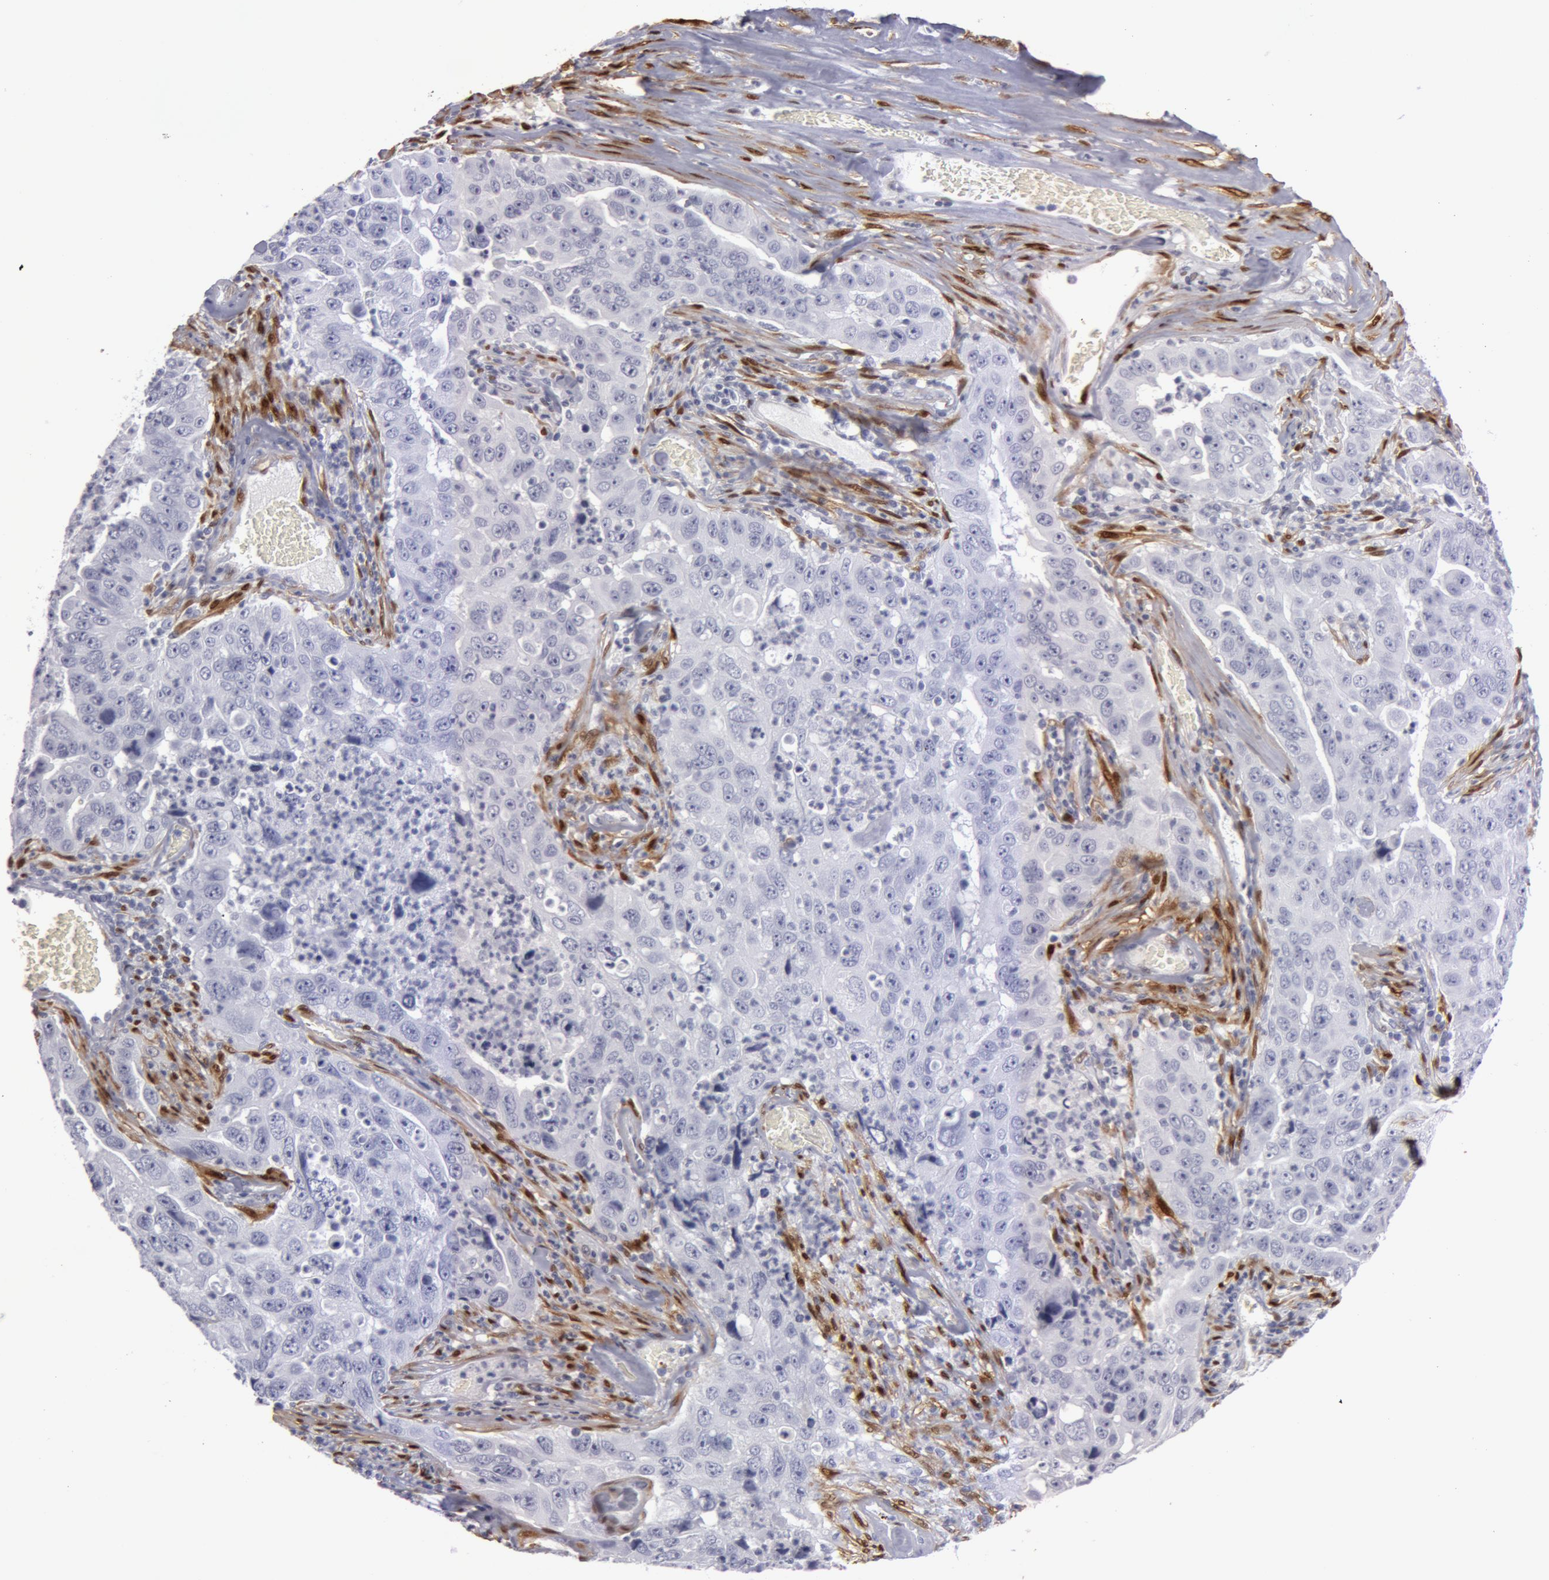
{"staining": {"intensity": "negative", "quantity": "none", "location": "none"}, "tissue": "lung cancer", "cell_type": "Tumor cells", "image_type": "cancer", "snomed": [{"axis": "morphology", "description": "Squamous cell carcinoma, NOS"}, {"axis": "topography", "description": "Lung"}], "caption": "The image reveals no staining of tumor cells in lung cancer.", "gene": "TAGLN", "patient": {"sex": "male", "age": 64}}